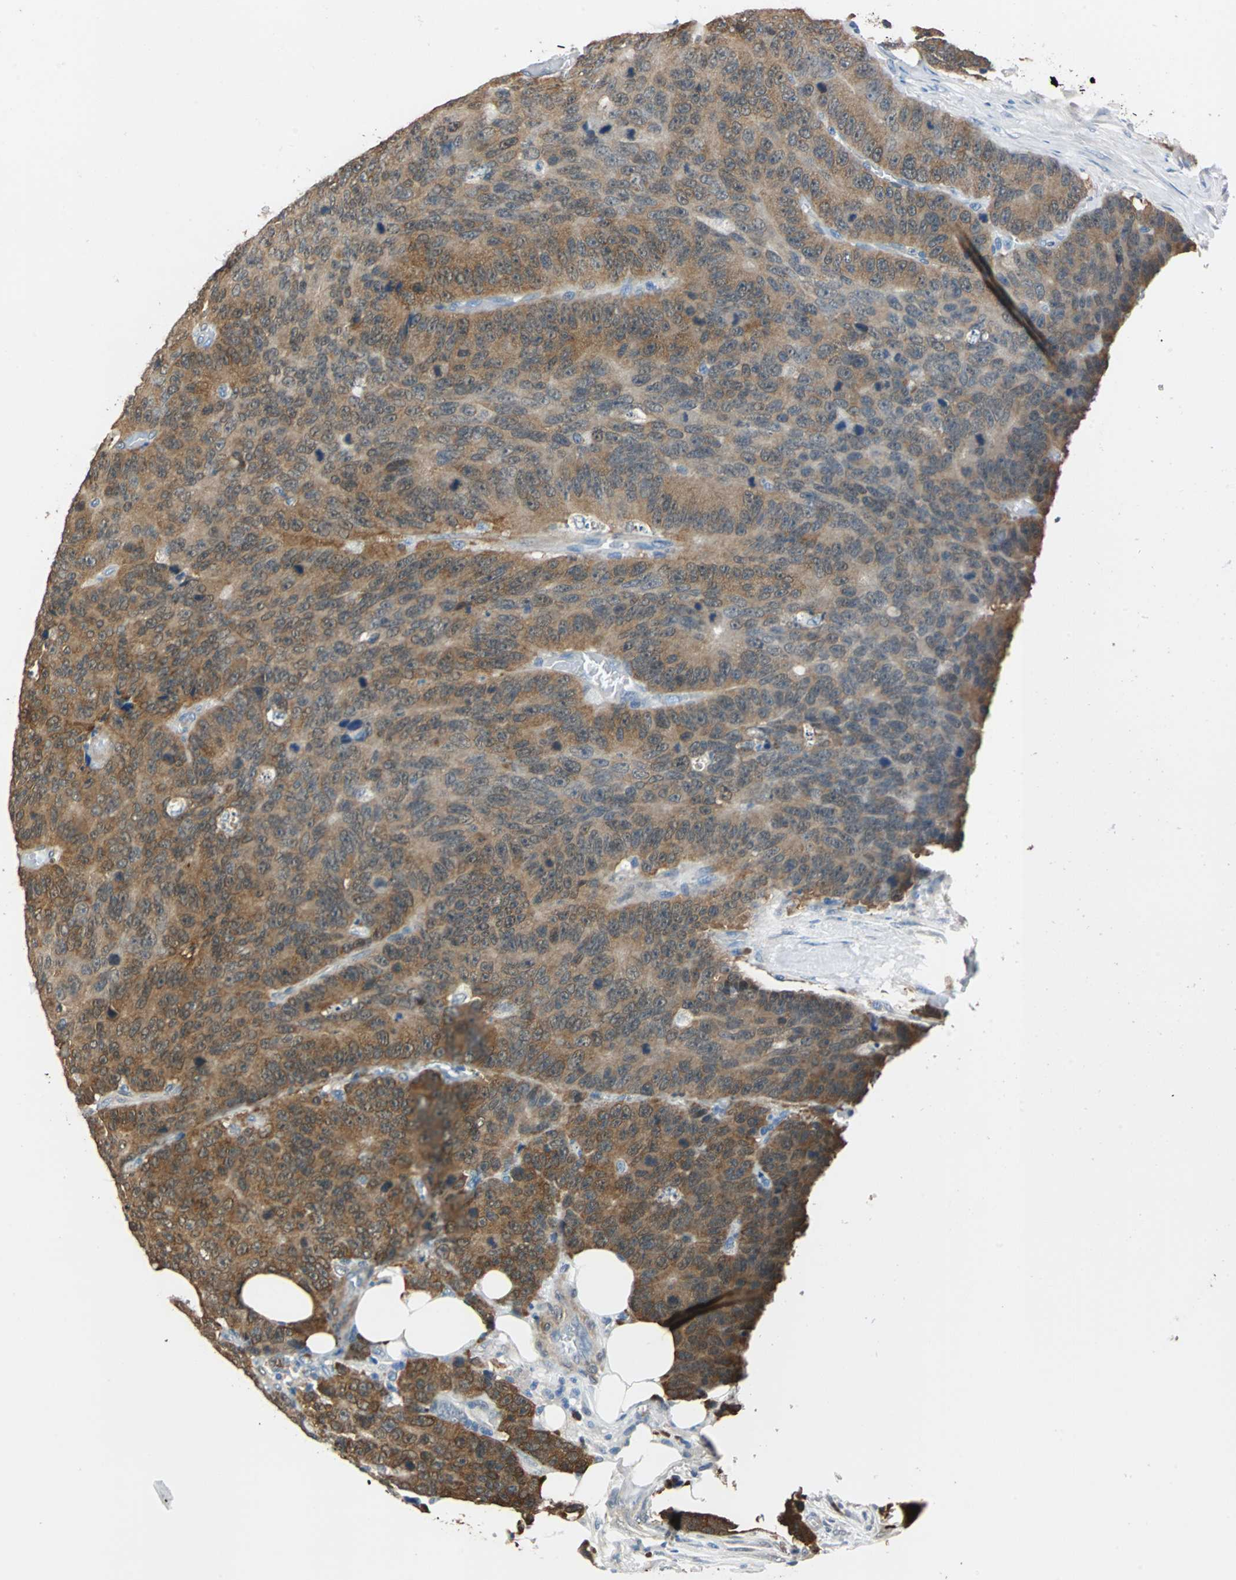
{"staining": {"intensity": "moderate", "quantity": ">75%", "location": "cytoplasmic/membranous"}, "tissue": "colorectal cancer", "cell_type": "Tumor cells", "image_type": "cancer", "snomed": [{"axis": "morphology", "description": "Adenocarcinoma, NOS"}, {"axis": "topography", "description": "Colon"}], "caption": "Approximately >75% of tumor cells in colorectal adenocarcinoma display moderate cytoplasmic/membranous protein staining as visualized by brown immunohistochemical staining.", "gene": "FKBP4", "patient": {"sex": "female", "age": 86}}